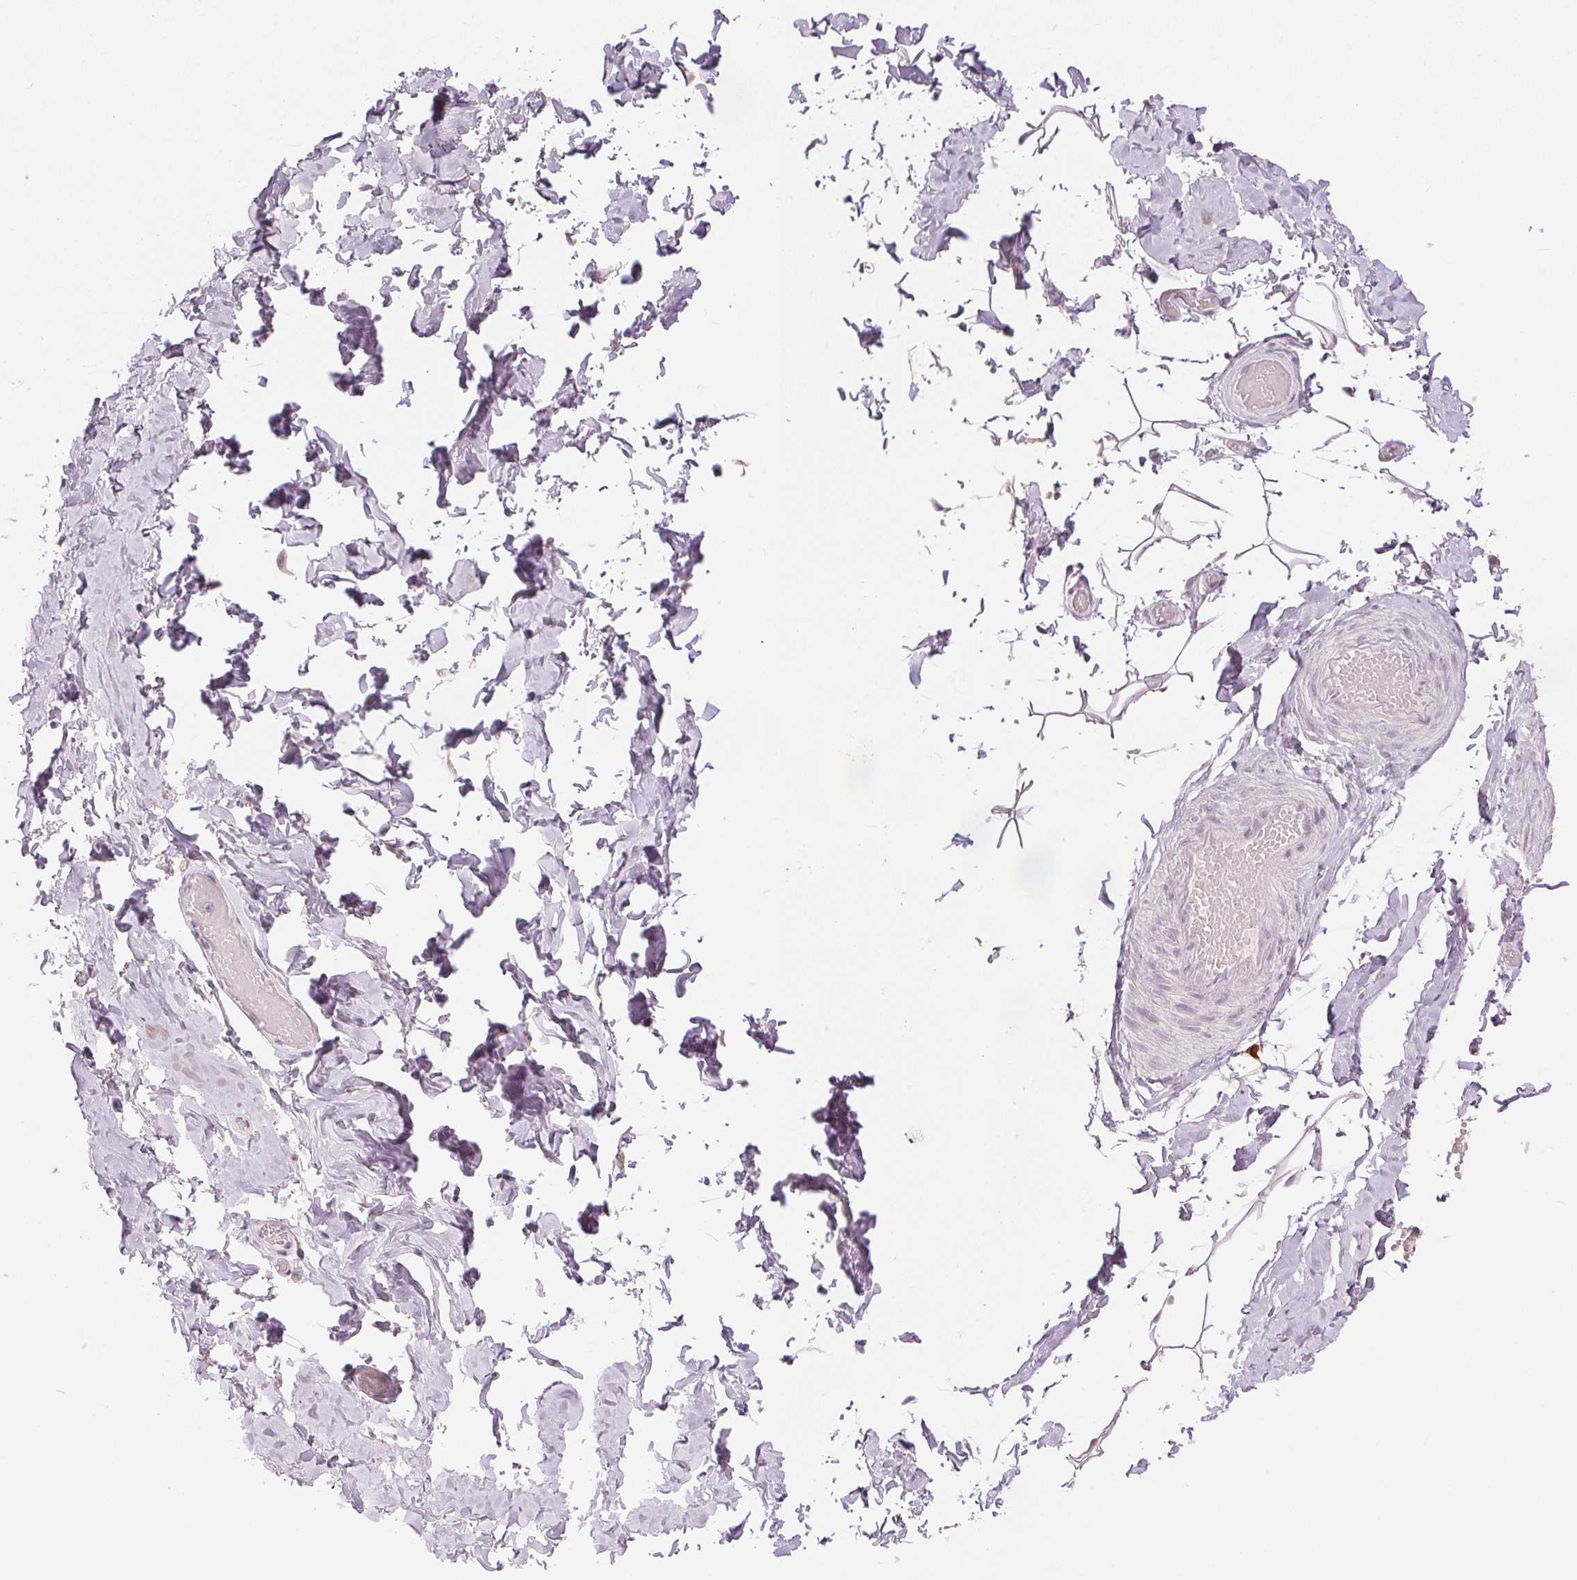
{"staining": {"intensity": "negative", "quantity": "none", "location": "none"}, "tissue": "adipose tissue", "cell_type": "Adipocytes", "image_type": "normal", "snomed": [{"axis": "morphology", "description": "Normal tissue, NOS"}, {"axis": "topography", "description": "Soft tissue"}, {"axis": "topography", "description": "Adipose tissue"}, {"axis": "topography", "description": "Vascular tissue"}, {"axis": "topography", "description": "Peripheral nerve tissue"}], "caption": "Adipocytes show no significant staining in unremarkable adipose tissue. Brightfield microscopy of immunohistochemistry (IHC) stained with DAB (3,3'-diaminobenzidine) (brown) and hematoxylin (blue), captured at high magnification.", "gene": "ANLN", "patient": {"sex": "male", "age": 29}}